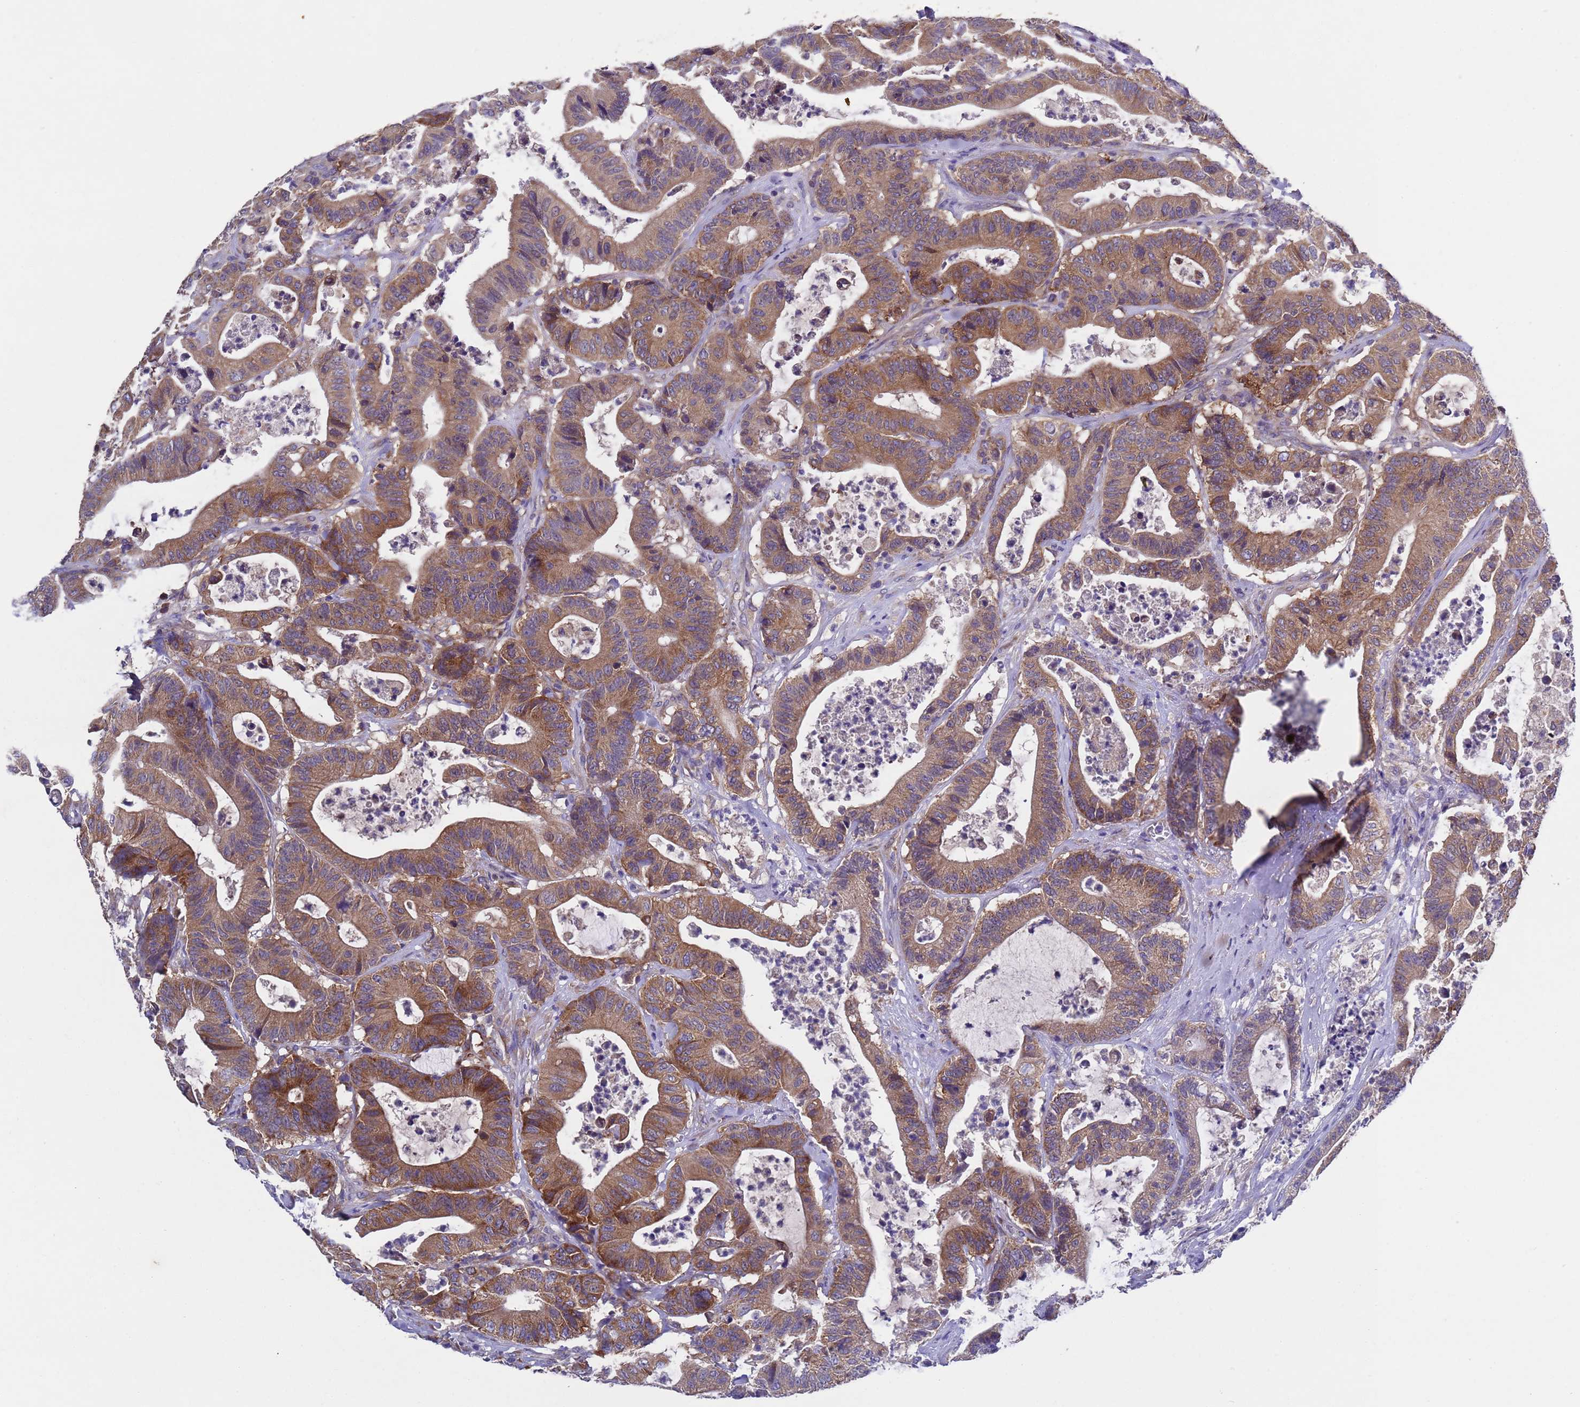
{"staining": {"intensity": "moderate", "quantity": ">75%", "location": "cytoplasmic/membranous"}, "tissue": "colorectal cancer", "cell_type": "Tumor cells", "image_type": "cancer", "snomed": [{"axis": "morphology", "description": "Adenocarcinoma, NOS"}, {"axis": "topography", "description": "Colon"}], "caption": "Immunohistochemistry of adenocarcinoma (colorectal) shows medium levels of moderate cytoplasmic/membranous positivity in about >75% of tumor cells.", "gene": "DCAF12L2", "patient": {"sex": "female", "age": 84}}